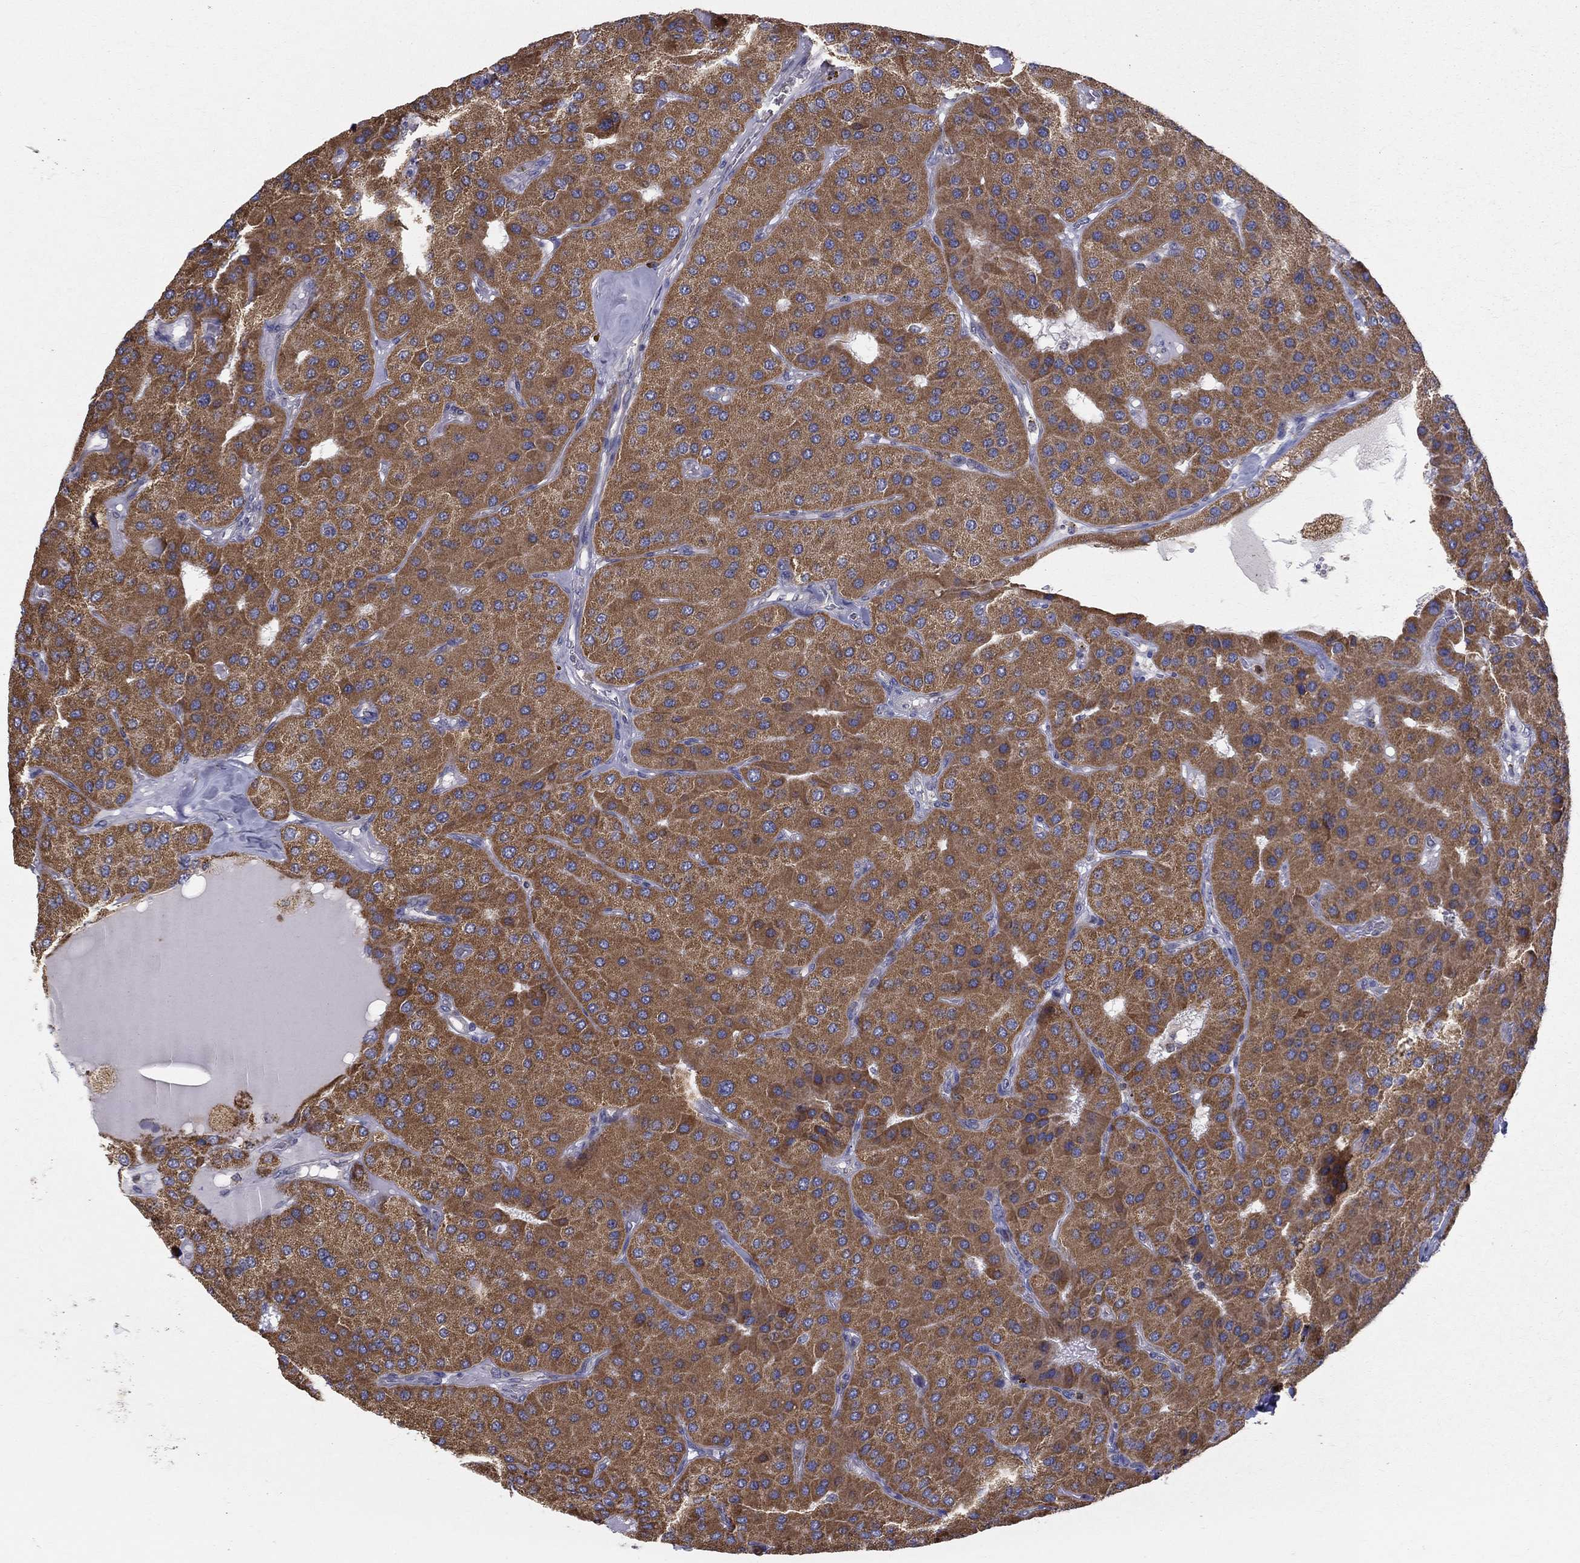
{"staining": {"intensity": "moderate", "quantity": ">75%", "location": "cytoplasmic/membranous"}, "tissue": "parathyroid gland", "cell_type": "Glandular cells", "image_type": "normal", "snomed": [{"axis": "morphology", "description": "Normal tissue, NOS"}, {"axis": "morphology", "description": "Adenoma, NOS"}, {"axis": "topography", "description": "Parathyroid gland"}], "caption": "Immunohistochemical staining of benign human parathyroid gland reveals moderate cytoplasmic/membranous protein expression in approximately >75% of glandular cells.", "gene": "PRDX4", "patient": {"sex": "female", "age": 86}}